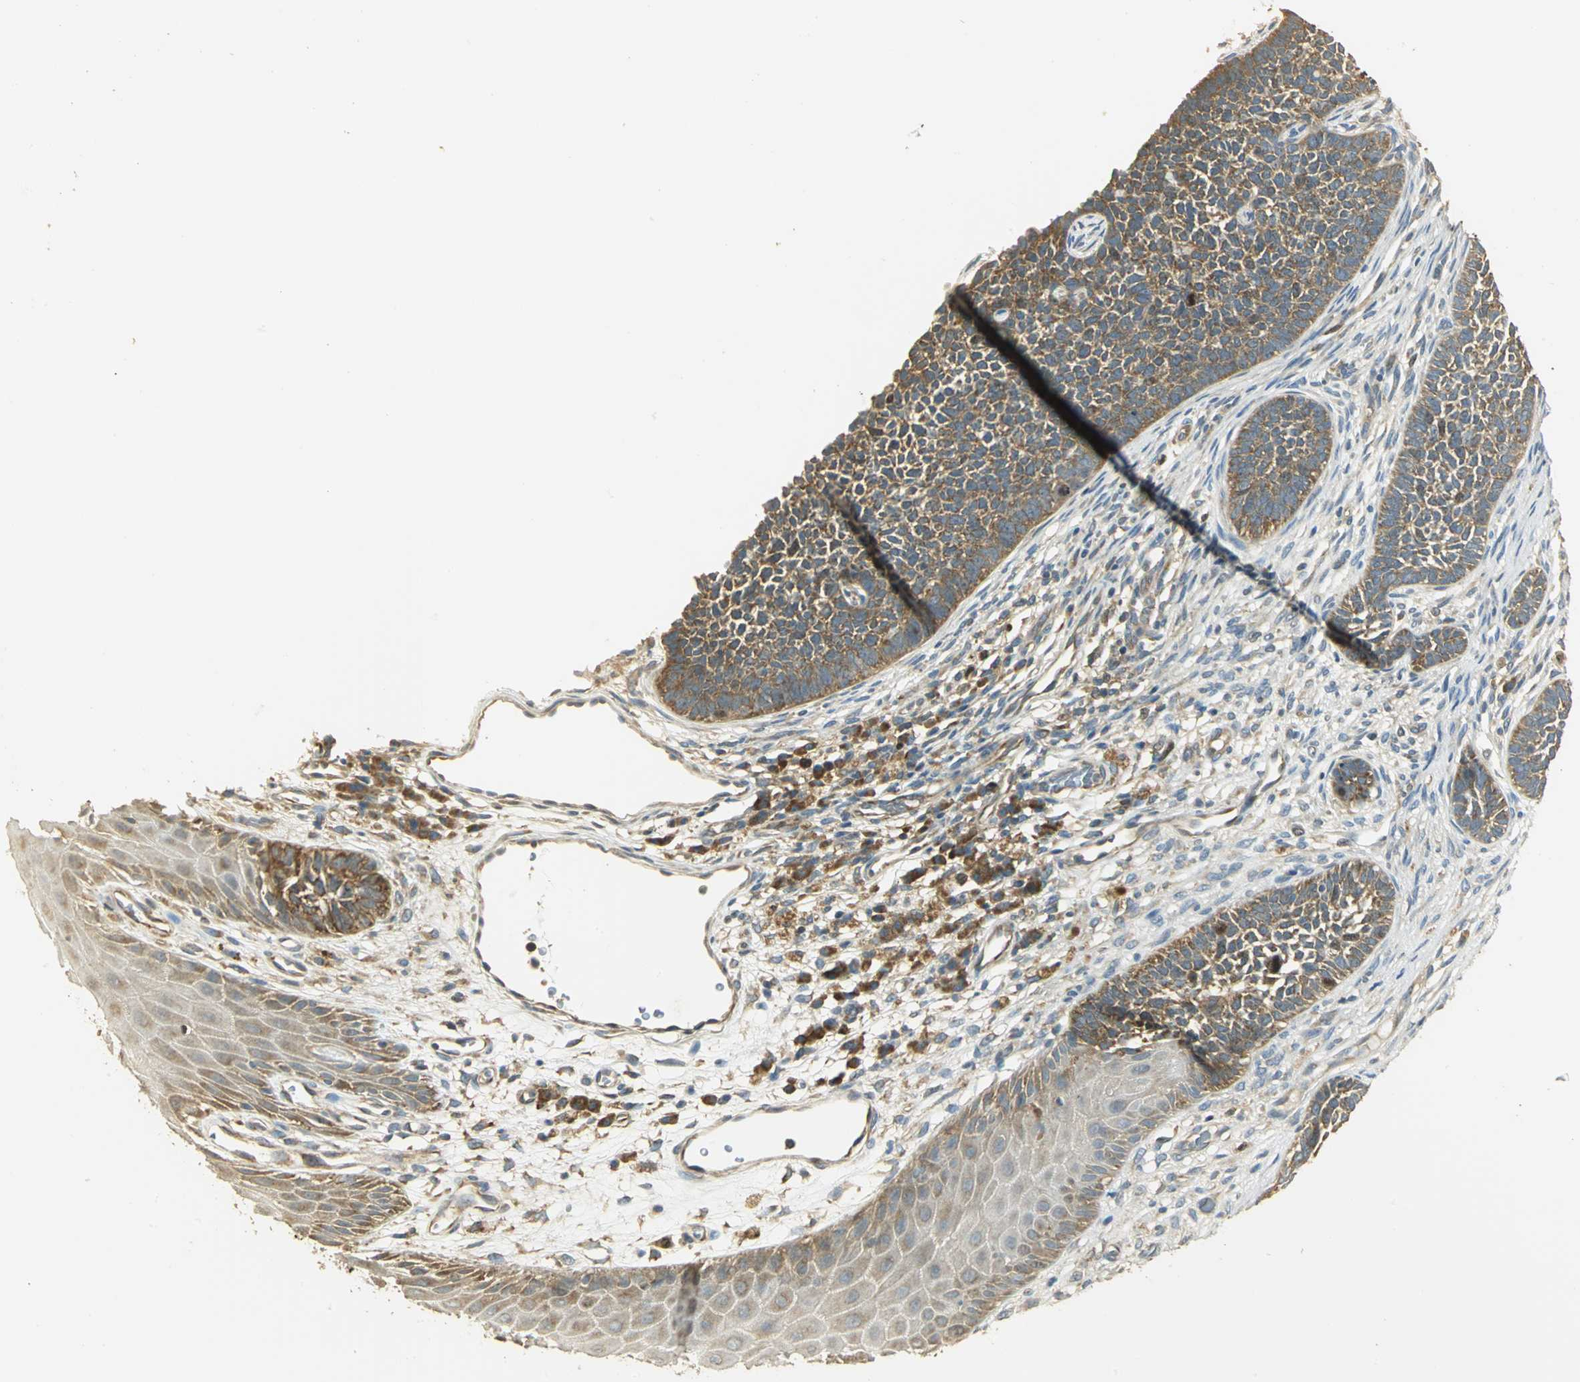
{"staining": {"intensity": "moderate", "quantity": ">75%", "location": "cytoplasmic/membranous"}, "tissue": "skin cancer", "cell_type": "Tumor cells", "image_type": "cancer", "snomed": [{"axis": "morphology", "description": "Basal cell carcinoma"}, {"axis": "topography", "description": "Skin"}], "caption": "The micrograph reveals staining of skin cancer, revealing moderate cytoplasmic/membranous protein positivity (brown color) within tumor cells. (DAB (3,3'-diaminobenzidine) IHC with brightfield microscopy, high magnification).", "gene": "RARS1", "patient": {"sex": "female", "age": 84}}